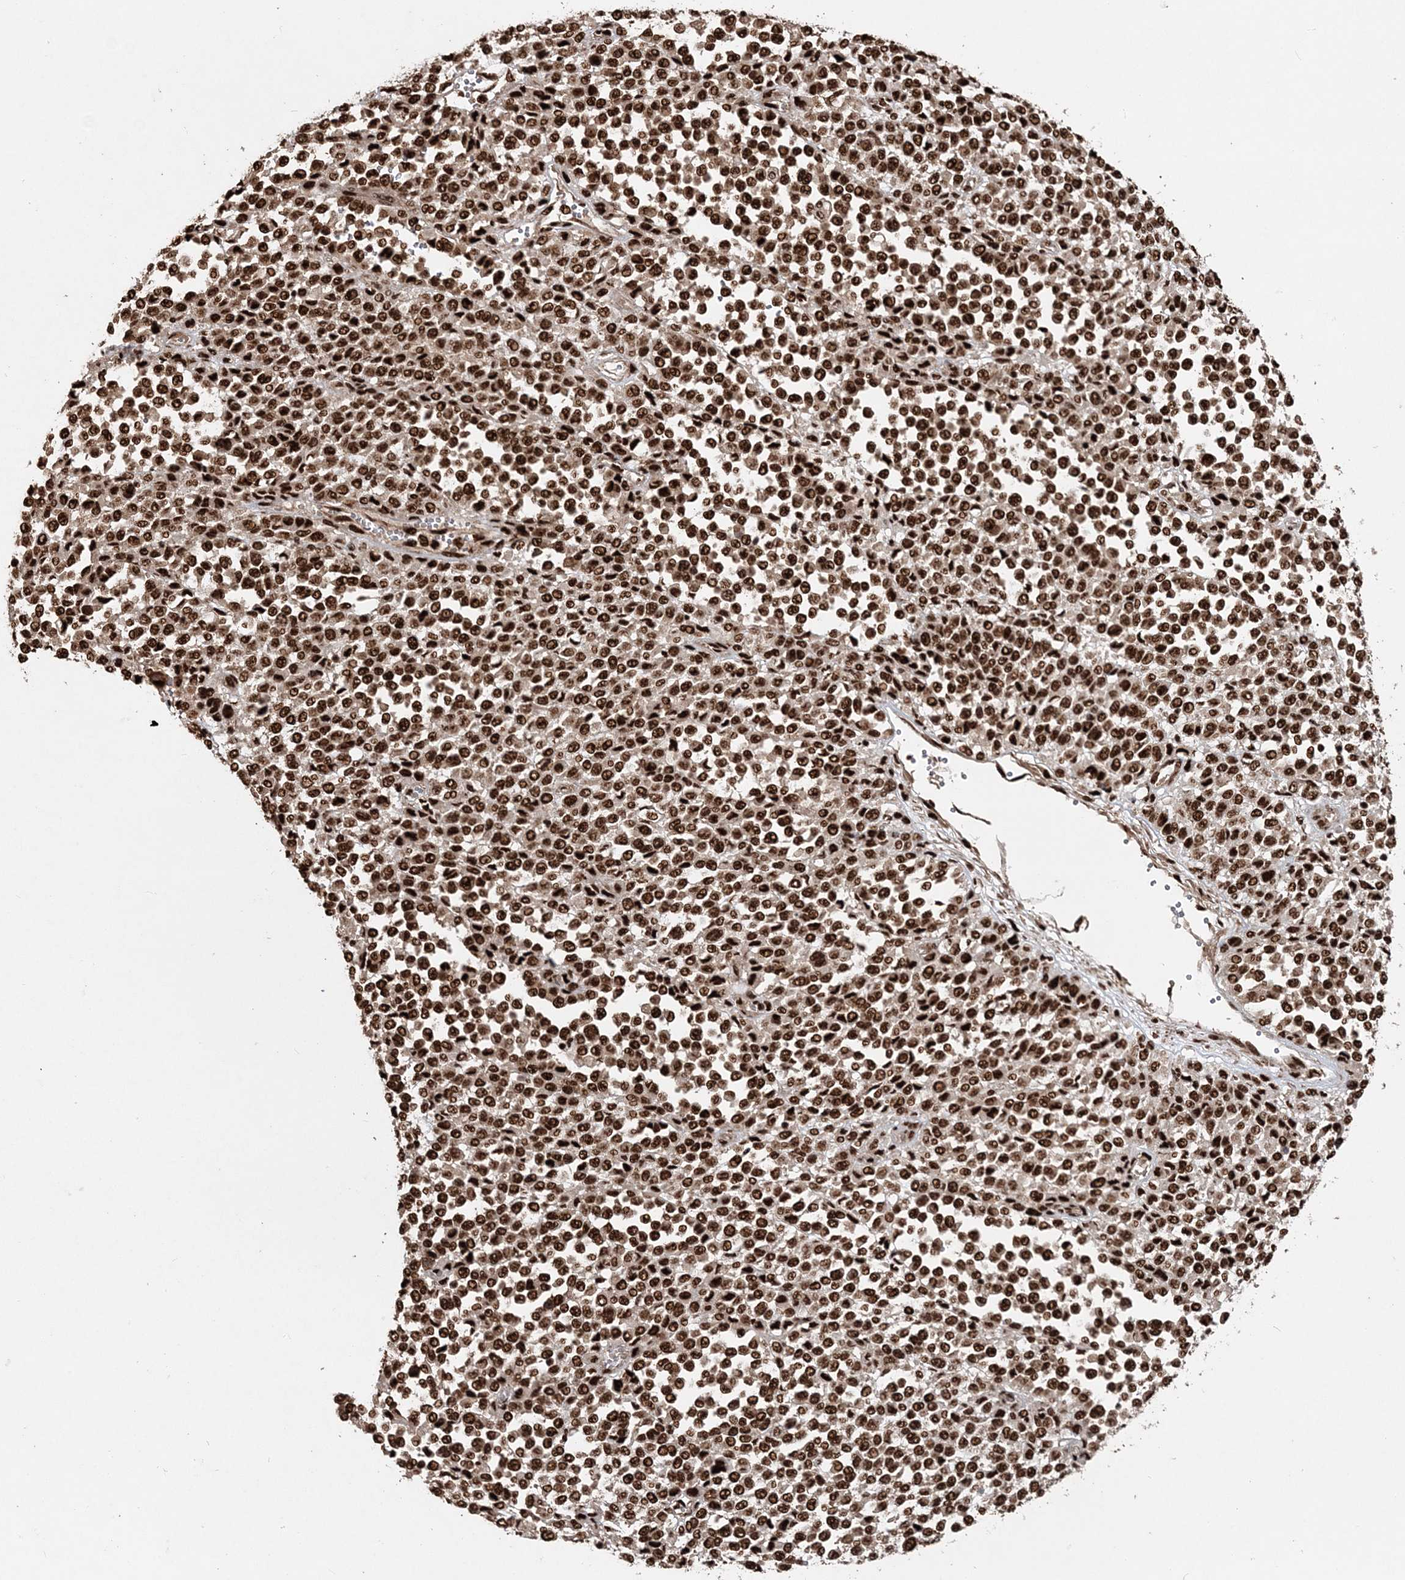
{"staining": {"intensity": "strong", "quantity": ">75%", "location": "nuclear"}, "tissue": "melanoma", "cell_type": "Tumor cells", "image_type": "cancer", "snomed": [{"axis": "morphology", "description": "Malignant melanoma, Metastatic site"}, {"axis": "topography", "description": "Pancreas"}], "caption": "Approximately >75% of tumor cells in human malignant melanoma (metastatic site) demonstrate strong nuclear protein expression as visualized by brown immunohistochemical staining.", "gene": "EXOSC8", "patient": {"sex": "female", "age": 30}}